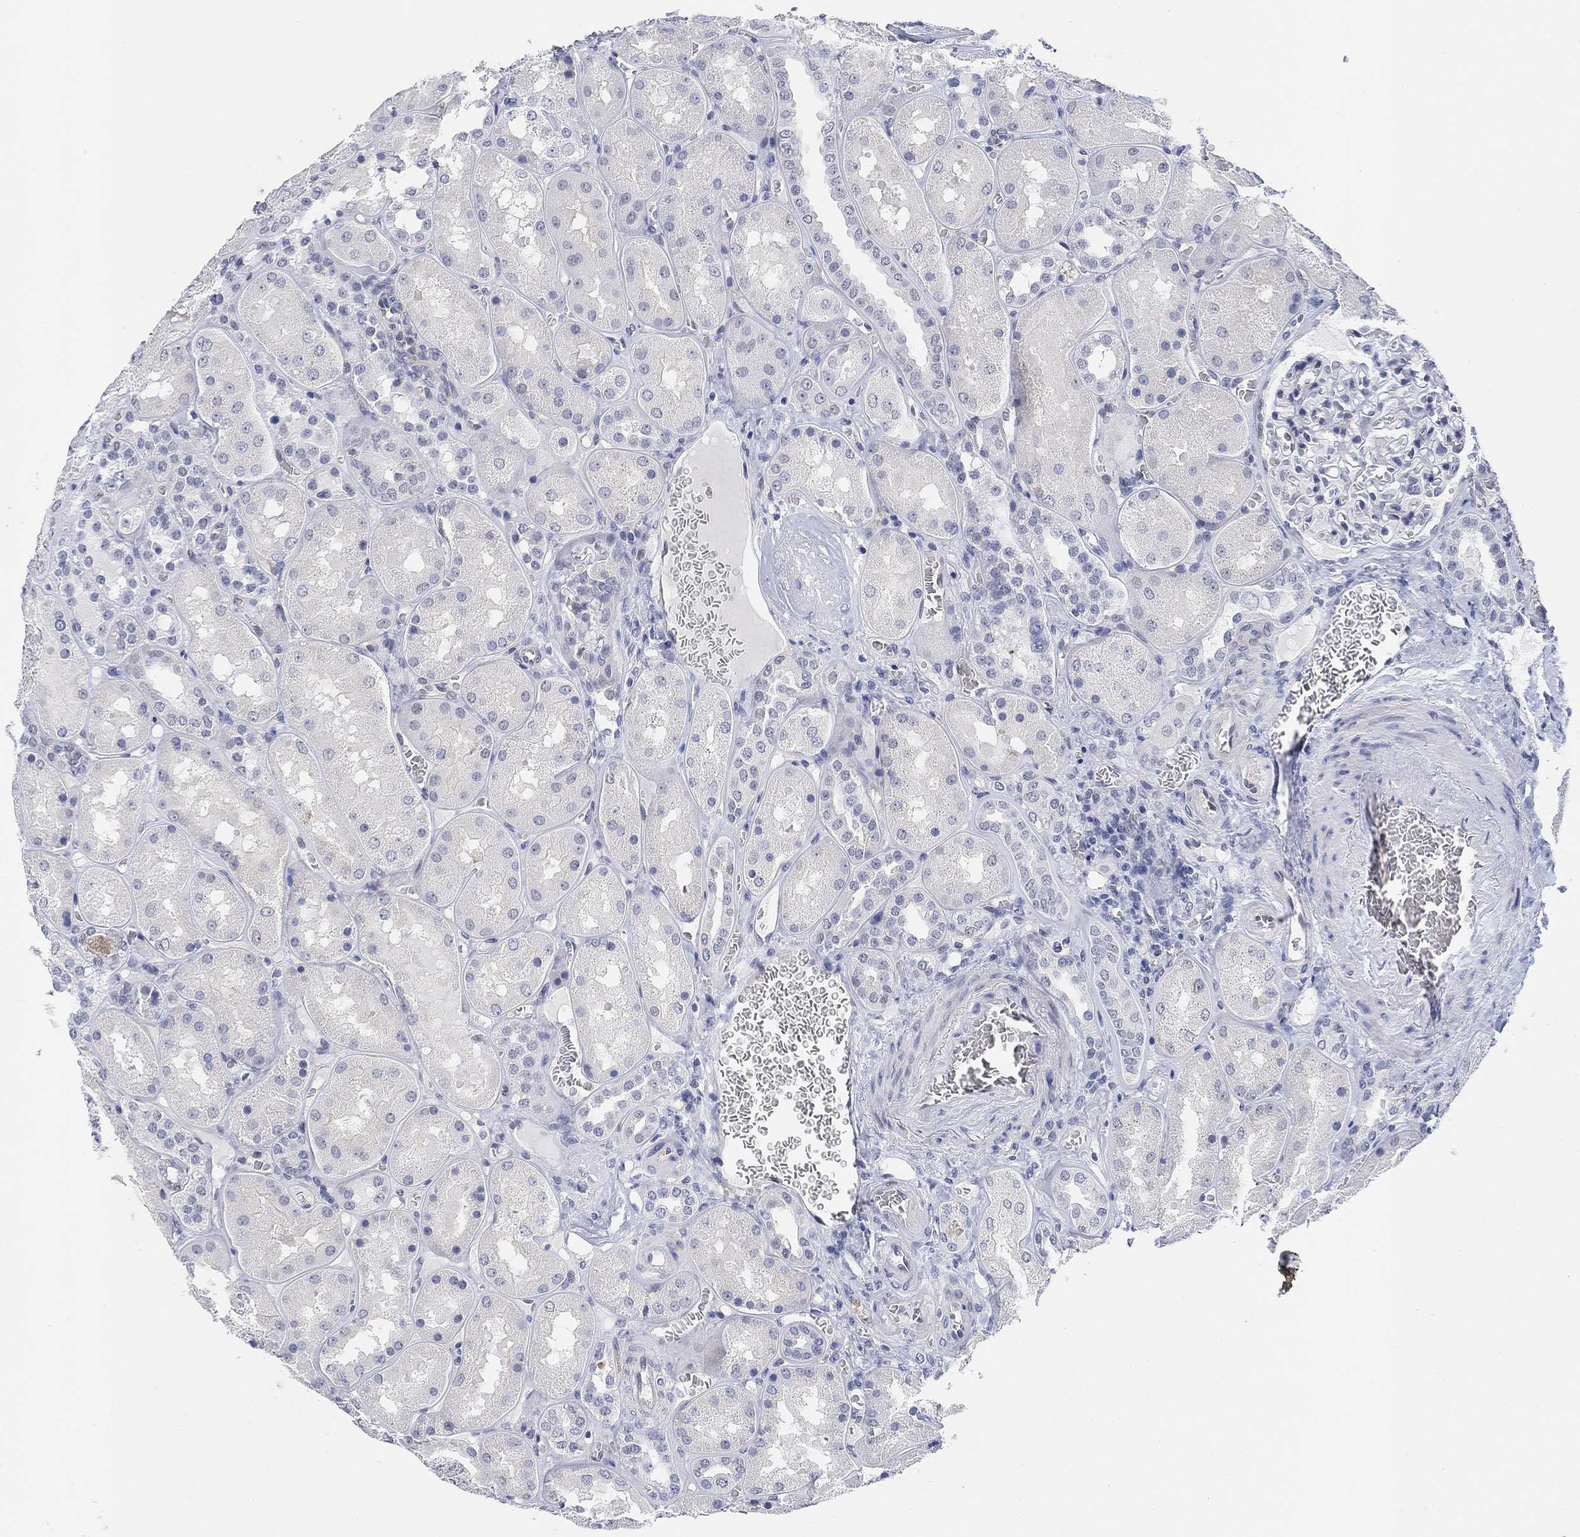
{"staining": {"intensity": "negative", "quantity": "none", "location": "none"}, "tissue": "kidney", "cell_type": "Cells in glomeruli", "image_type": "normal", "snomed": [{"axis": "morphology", "description": "Normal tissue, NOS"}, {"axis": "topography", "description": "Kidney"}], "caption": "IHC photomicrograph of benign human kidney stained for a protein (brown), which demonstrates no expression in cells in glomeruli.", "gene": "PAX6", "patient": {"sex": "male", "age": 73}}